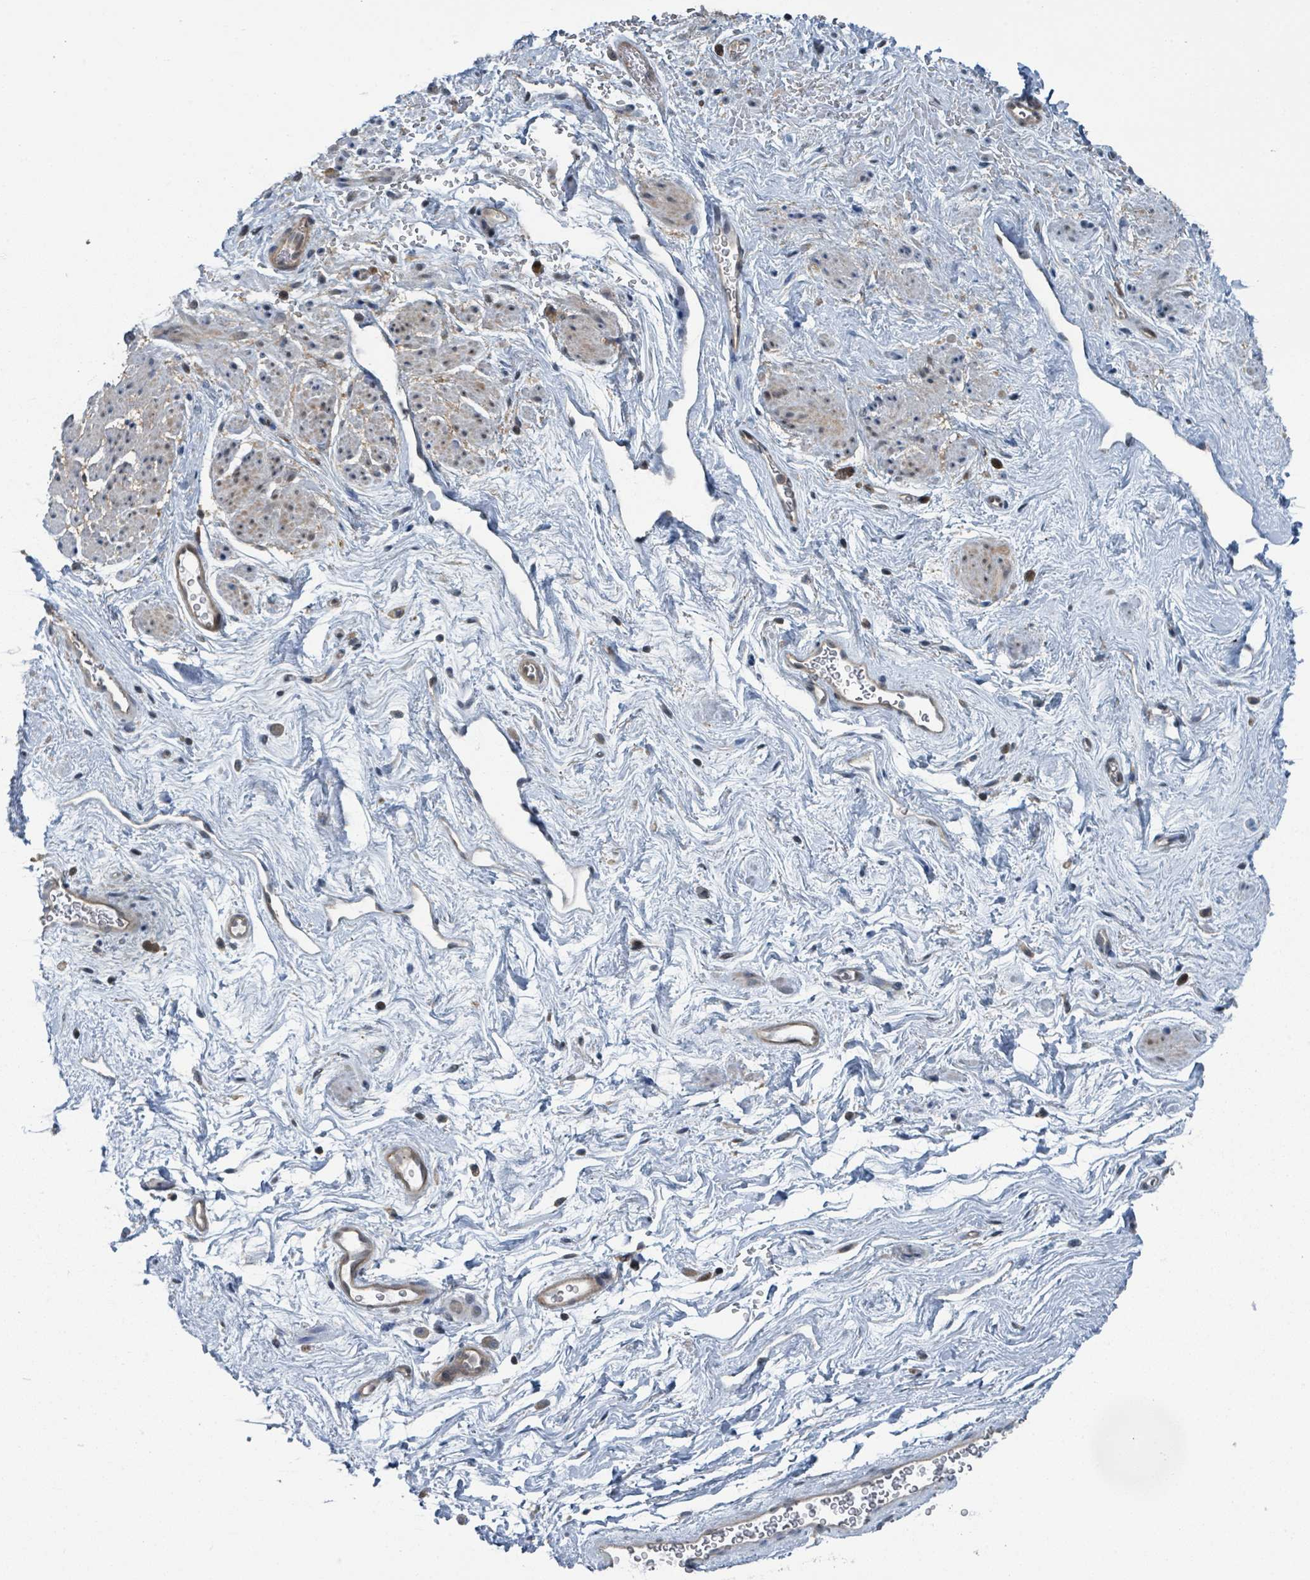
{"staining": {"intensity": "weak", "quantity": "25%-75%", "location": "cytoplasmic/membranous"}, "tissue": "smooth muscle", "cell_type": "Smooth muscle cells", "image_type": "normal", "snomed": [{"axis": "morphology", "description": "Normal tissue, NOS"}, {"axis": "topography", "description": "Smooth muscle"}, {"axis": "topography", "description": "Peripheral nerve tissue"}], "caption": "This is a histology image of IHC staining of unremarkable smooth muscle, which shows weak staining in the cytoplasmic/membranous of smooth muscle cells.", "gene": "GOLGA7B", "patient": {"sex": "male", "age": 69}}